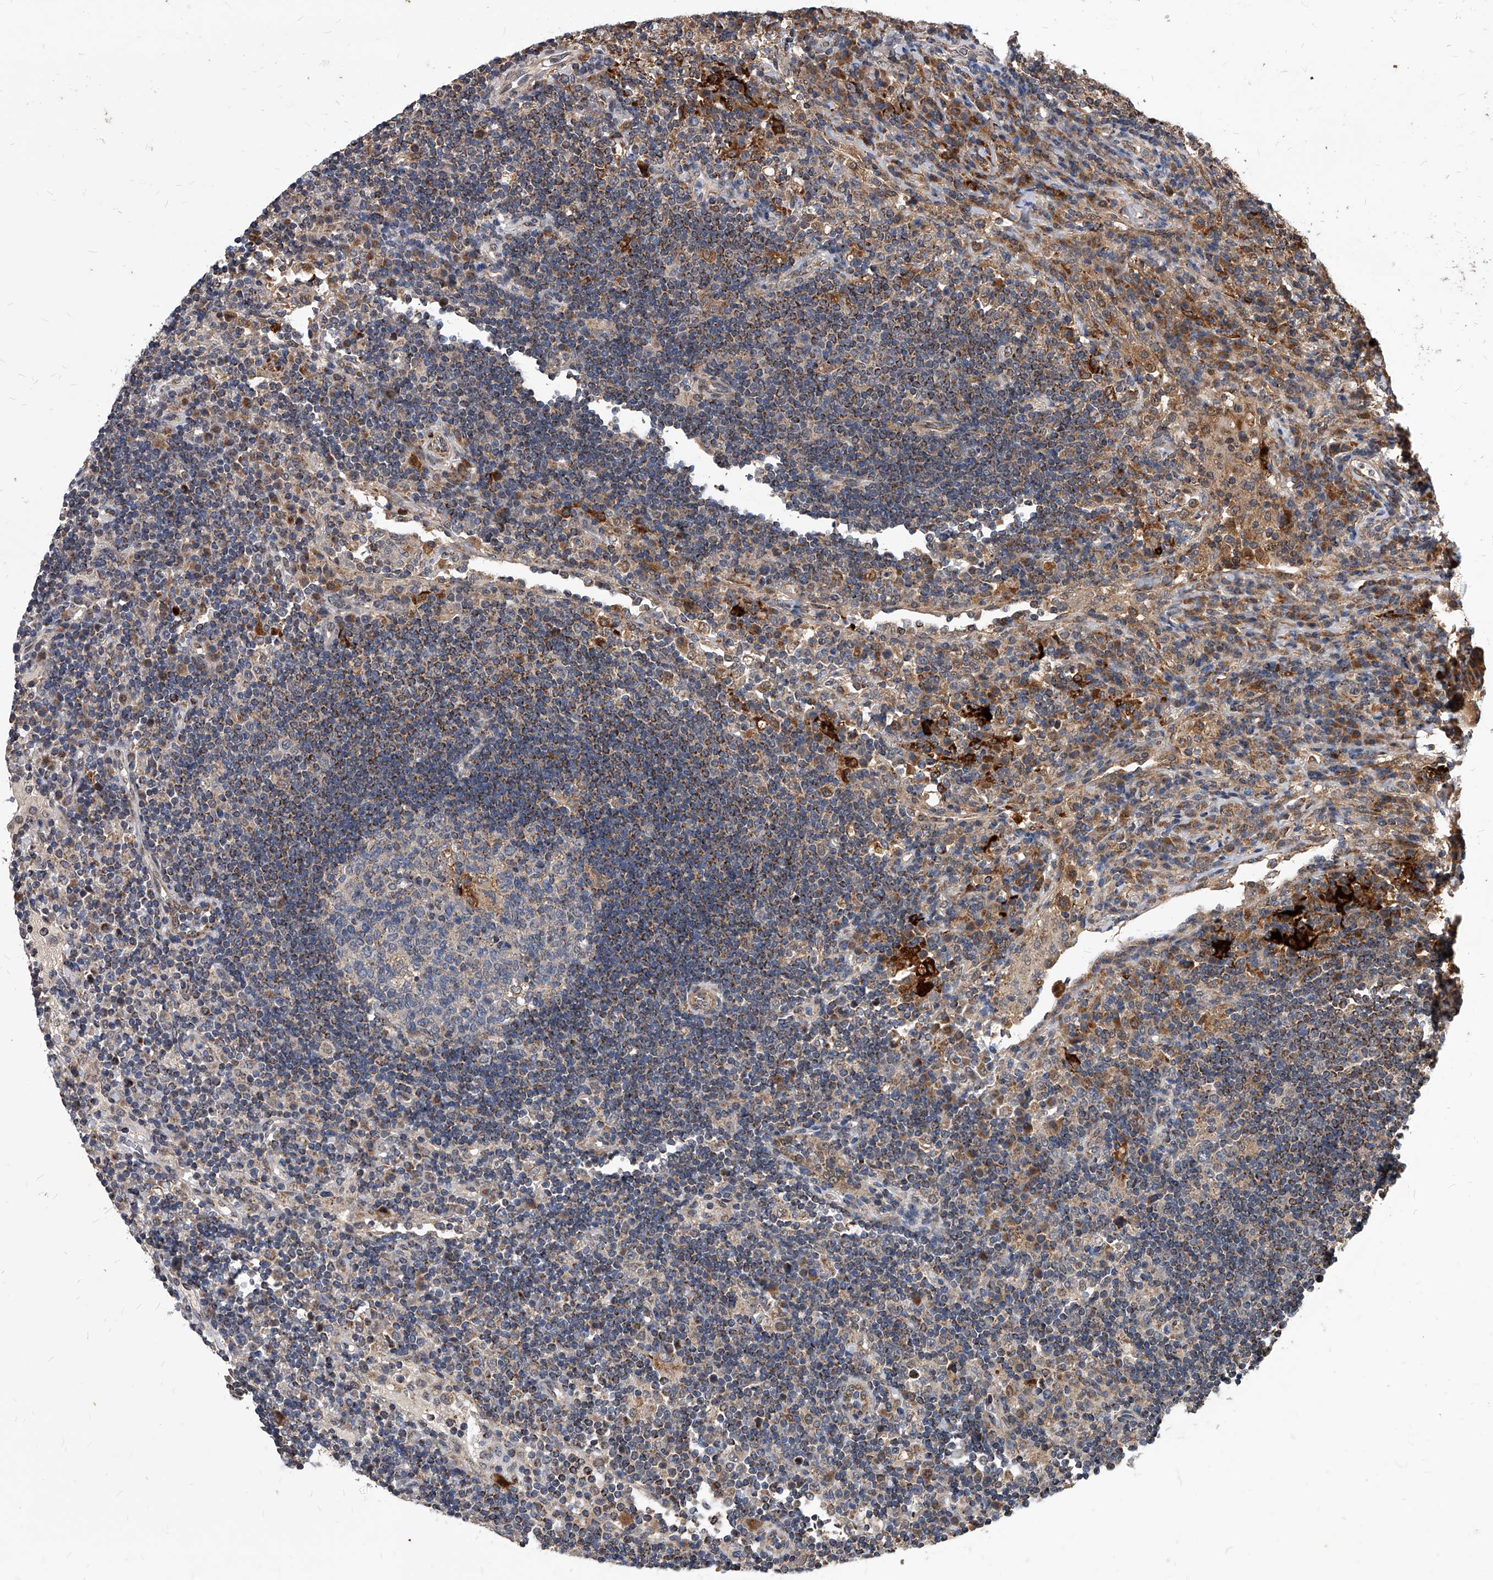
{"staining": {"intensity": "negative", "quantity": "none", "location": "none"}, "tissue": "lymph node", "cell_type": "Germinal center cells", "image_type": "normal", "snomed": [{"axis": "morphology", "description": "Normal tissue, NOS"}, {"axis": "topography", "description": "Lymph node"}], "caption": "Lymph node was stained to show a protein in brown. There is no significant staining in germinal center cells. (DAB immunohistochemistry visualized using brightfield microscopy, high magnification).", "gene": "SOBP", "patient": {"sex": "female", "age": 53}}